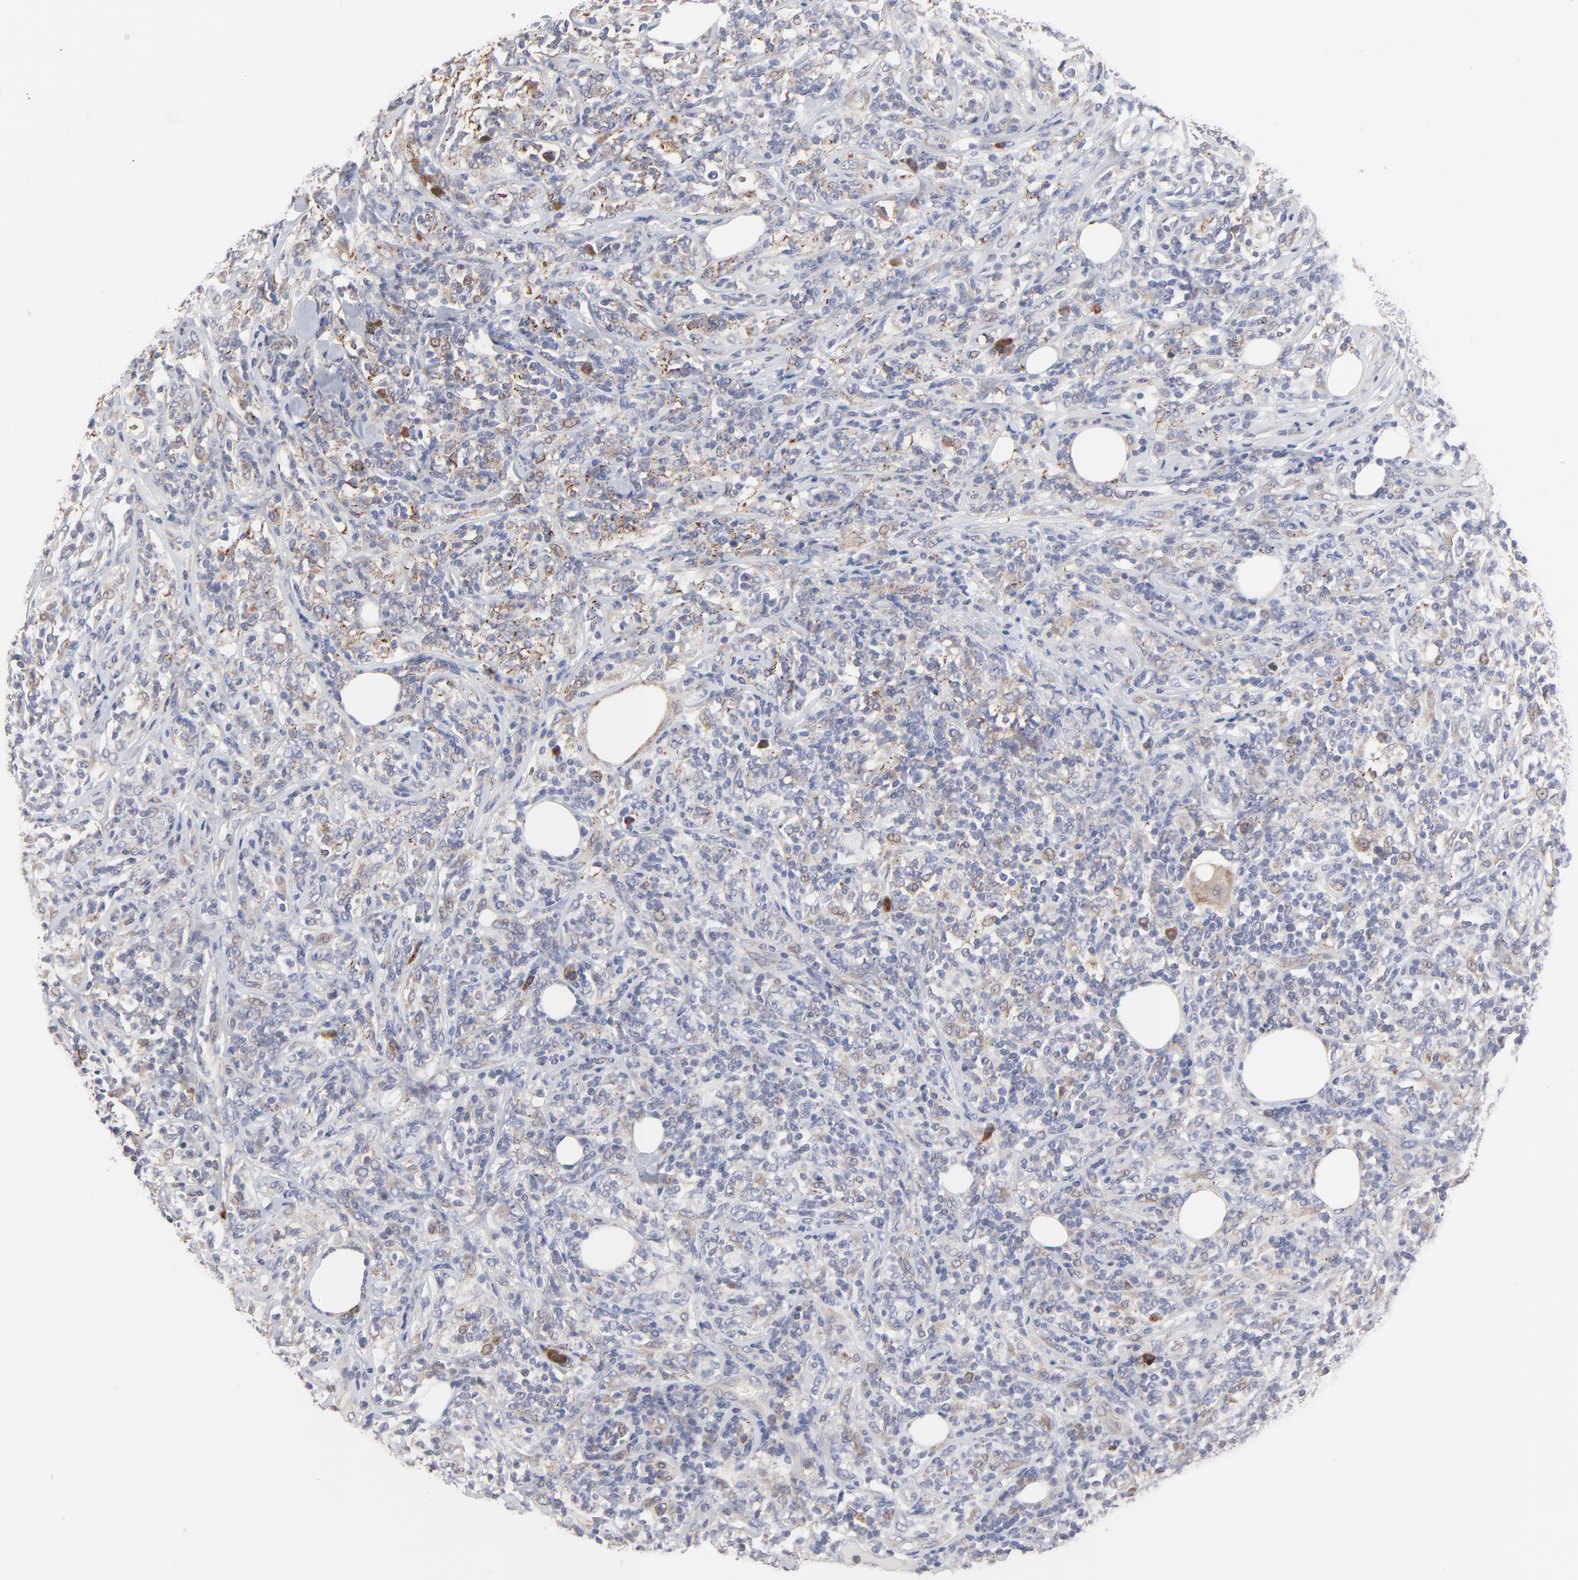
{"staining": {"intensity": "moderate", "quantity": "<25%", "location": "cytoplasmic/membranous"}, "tissue": "lymphoma", "cell_type": "Tumor cells", "image_type": "cancer", "snomed": [{"axis": "morphology", "description": "Malignant lymphoma, non-Hodgkin's type, High grade"}, {"axis": "topography", "description": "Lymph node"}], "caption": "This histopathology image displays IHC staining of human malignant lymphoma, non-Hodgkin's type (high-grade), with low moderate cytoplasmic/membranous positivity in about <25% of tumor cells.", "gene": "TRIM22", "patient": {"sex": "female", "age": 84}}